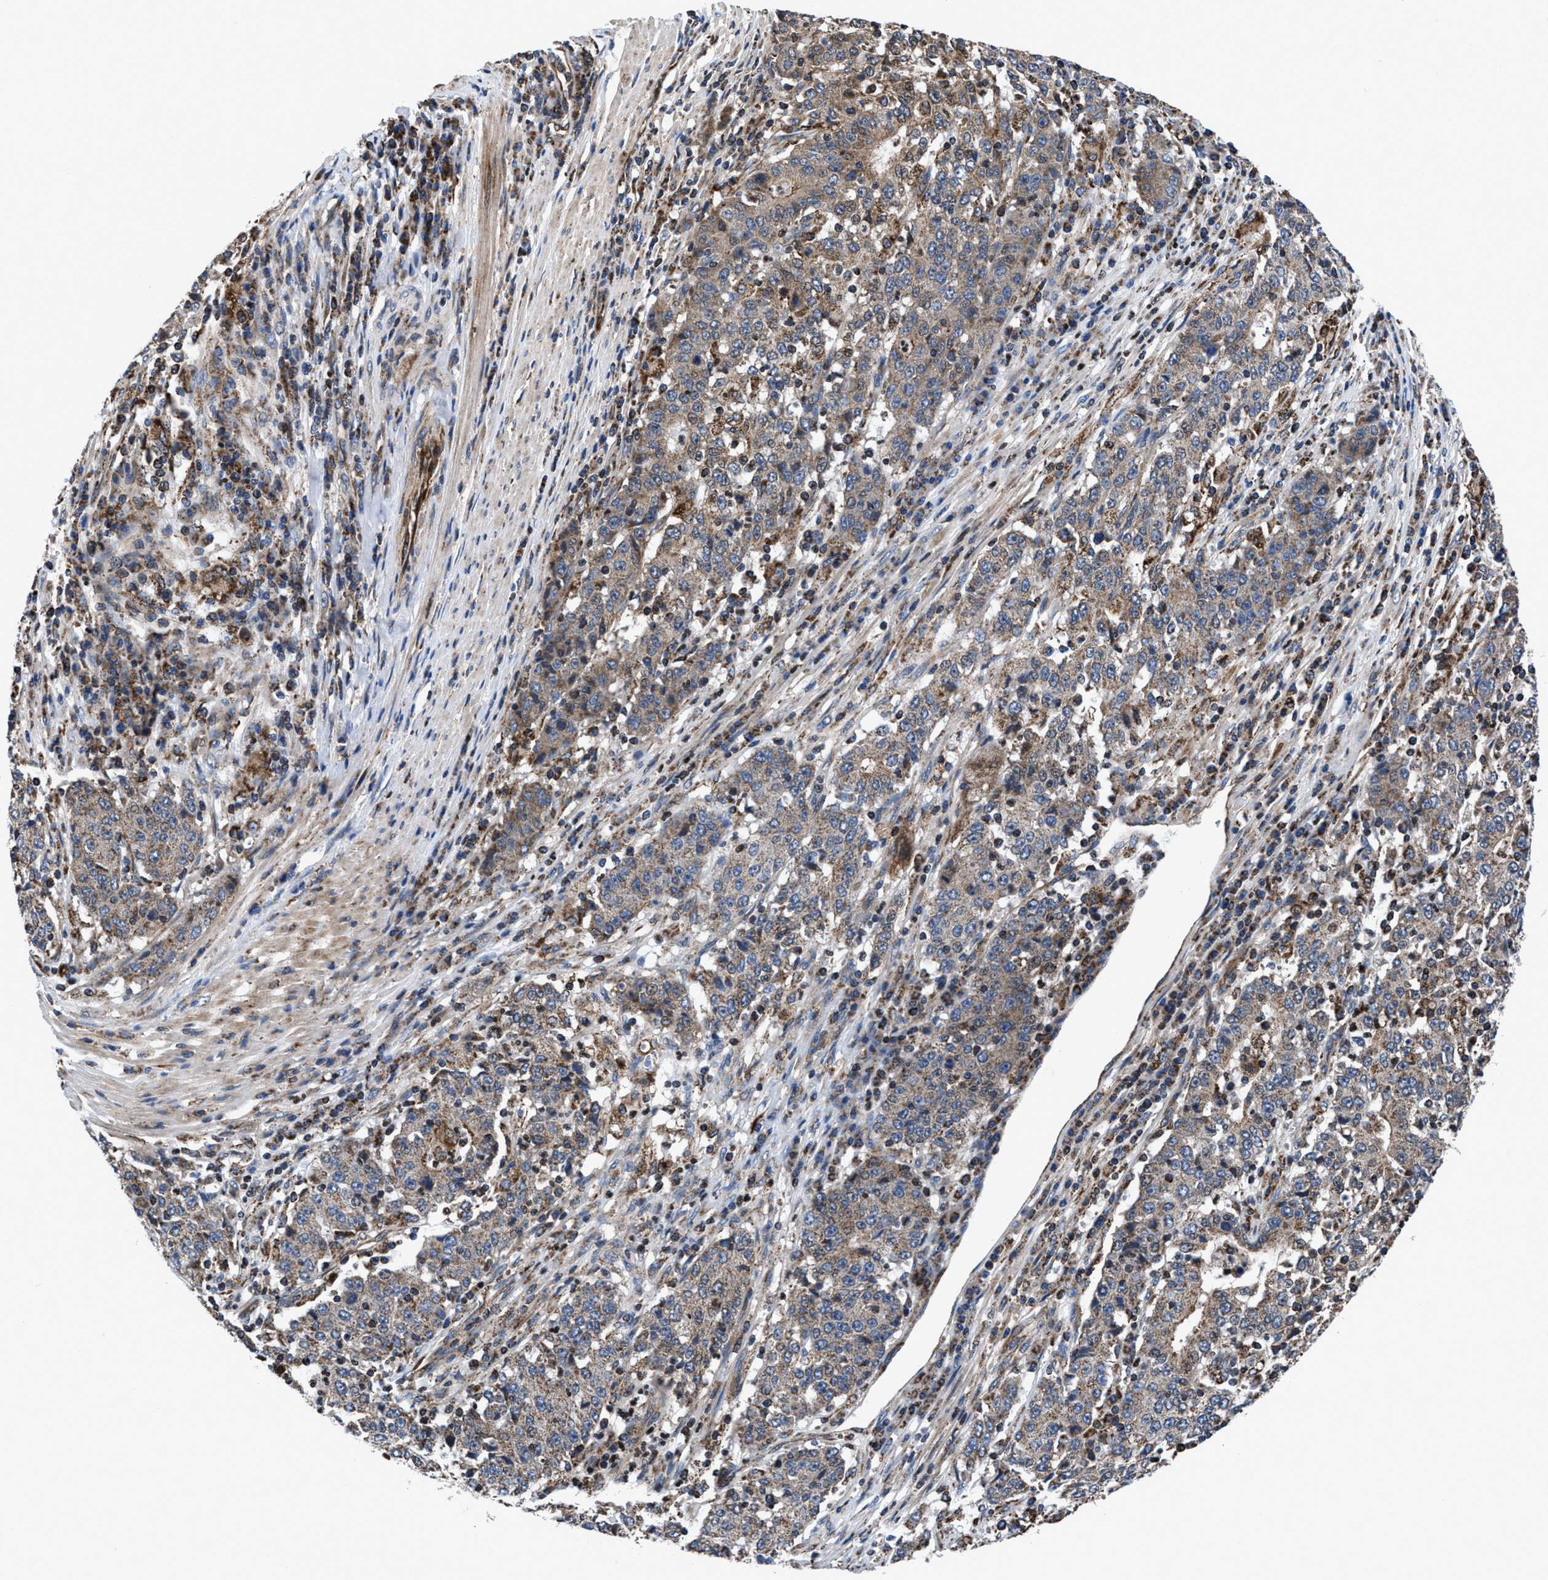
{"staining": {"intensity": "weak", "quantity": ">75%", "location": "cytoplasmic/membranous"}, "tissue": "stomach cancer", "cell_type": "Tumor cells", "image_type": "cancer", "snomed": [{"axis": "morphology", "description": "Adenocarcinoma, NOS"}, {"axis": "topography", "description": "Stomach"}], "caption": "A photomicrograph showing weak cytoplasmic/membranous expression in about >75% of tumor cells in stomach adenocarcinoma, as visualized by brown immunohistochemical staining.", "gene": "PRR15L", "patient": {"sex": "male", "age": 59}}